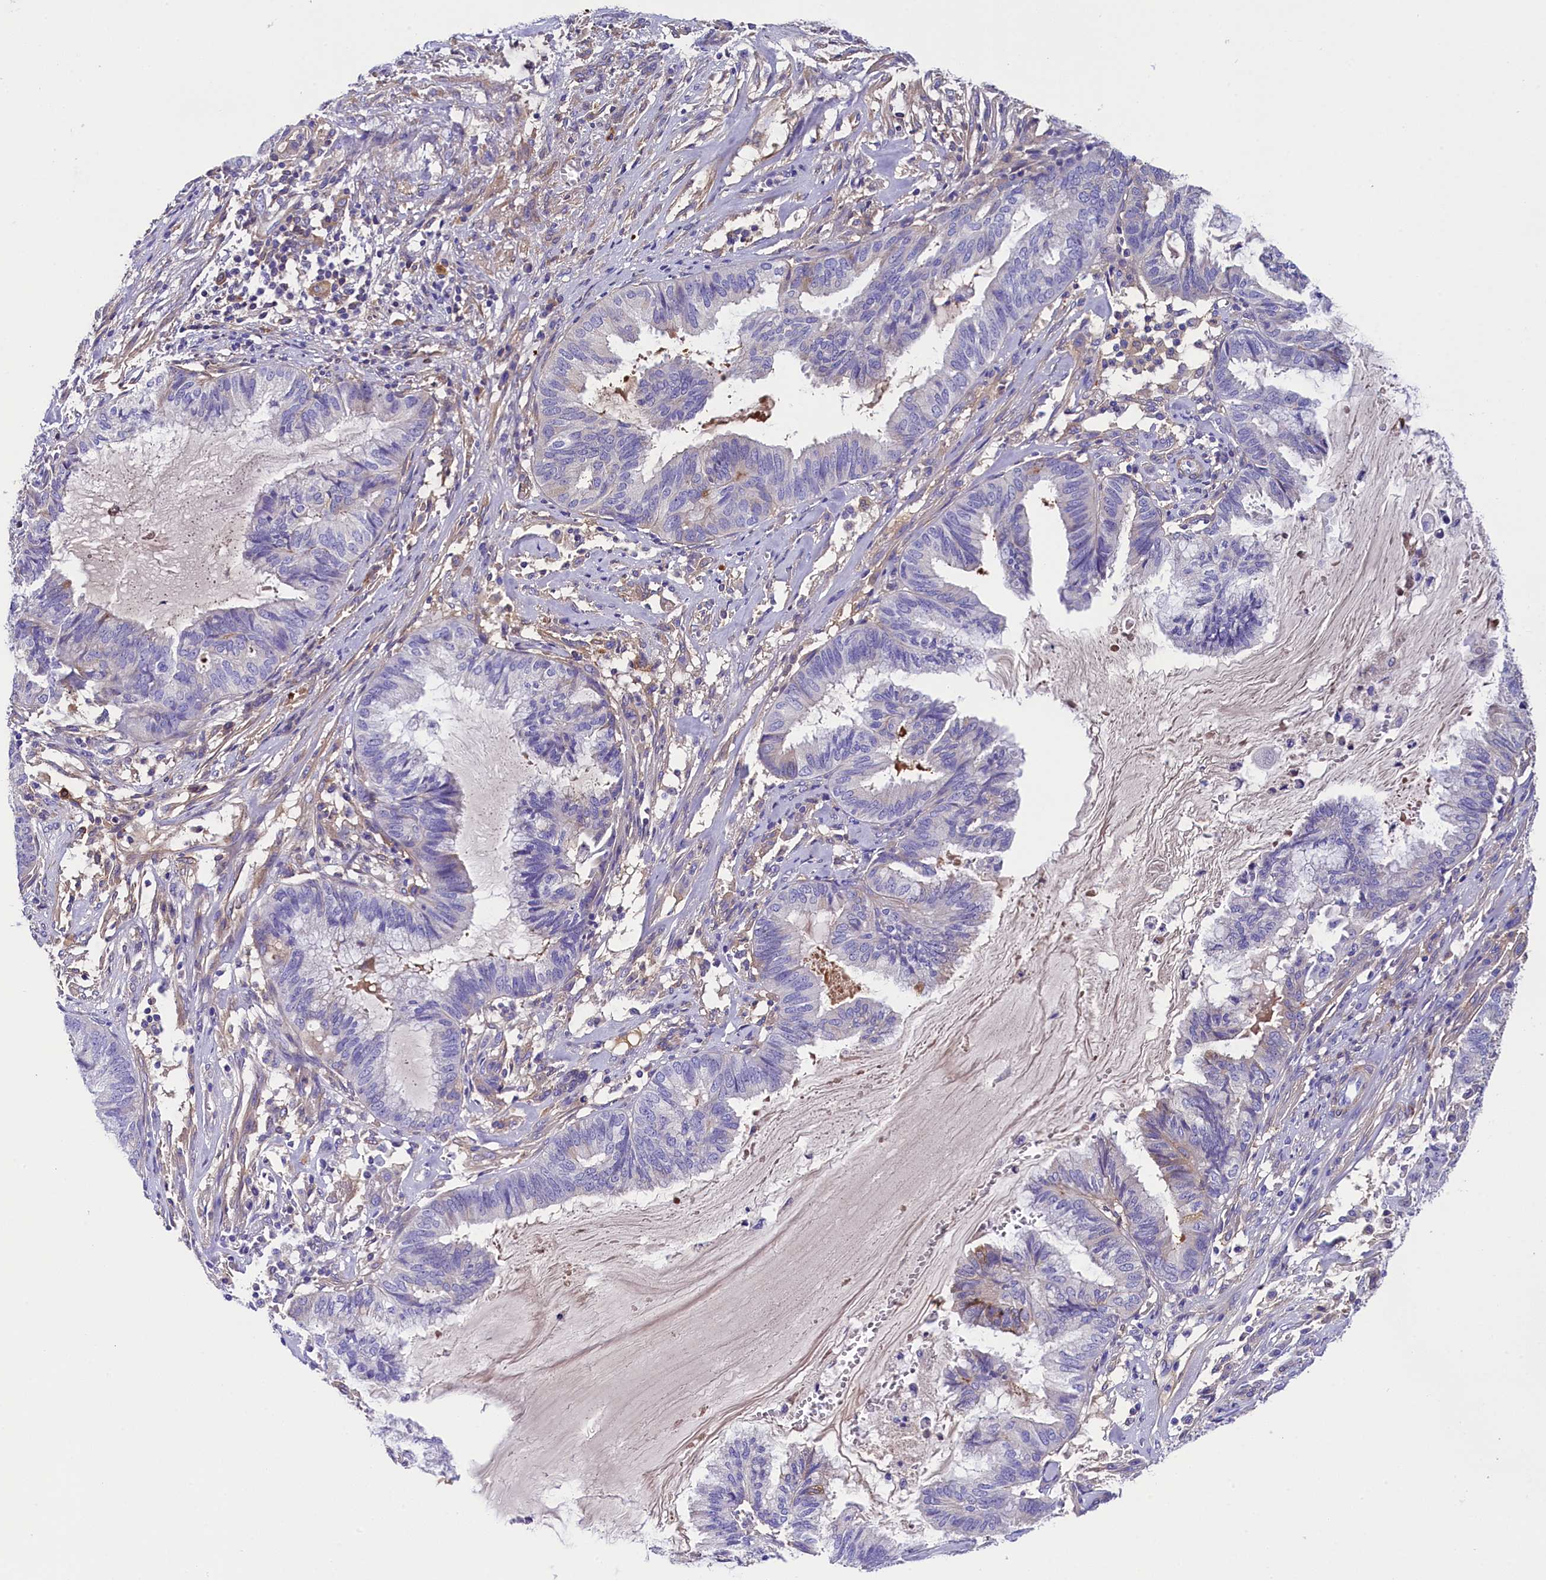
{"staining": {"intensity": "moderate", "quantity": "<25%", "location": "cytoplasmic/membranous"}, "tissue": "endometrial cancer", "cell_type": "Tumor cells", "image_type": "cancer", "snomed": [{"axis": "morphology", "description": "Adenocarcinoma, NOS"}, {"axis": "topography", "description": "Endometrium"}], "caption": "Protein staining of endometrial cancer tissue reveals moderate cytoplasmic/membranous positivity in about <25% of tumor cells.", "gene": "SOD3", "patient": {"sex": "female", "age": 86}}